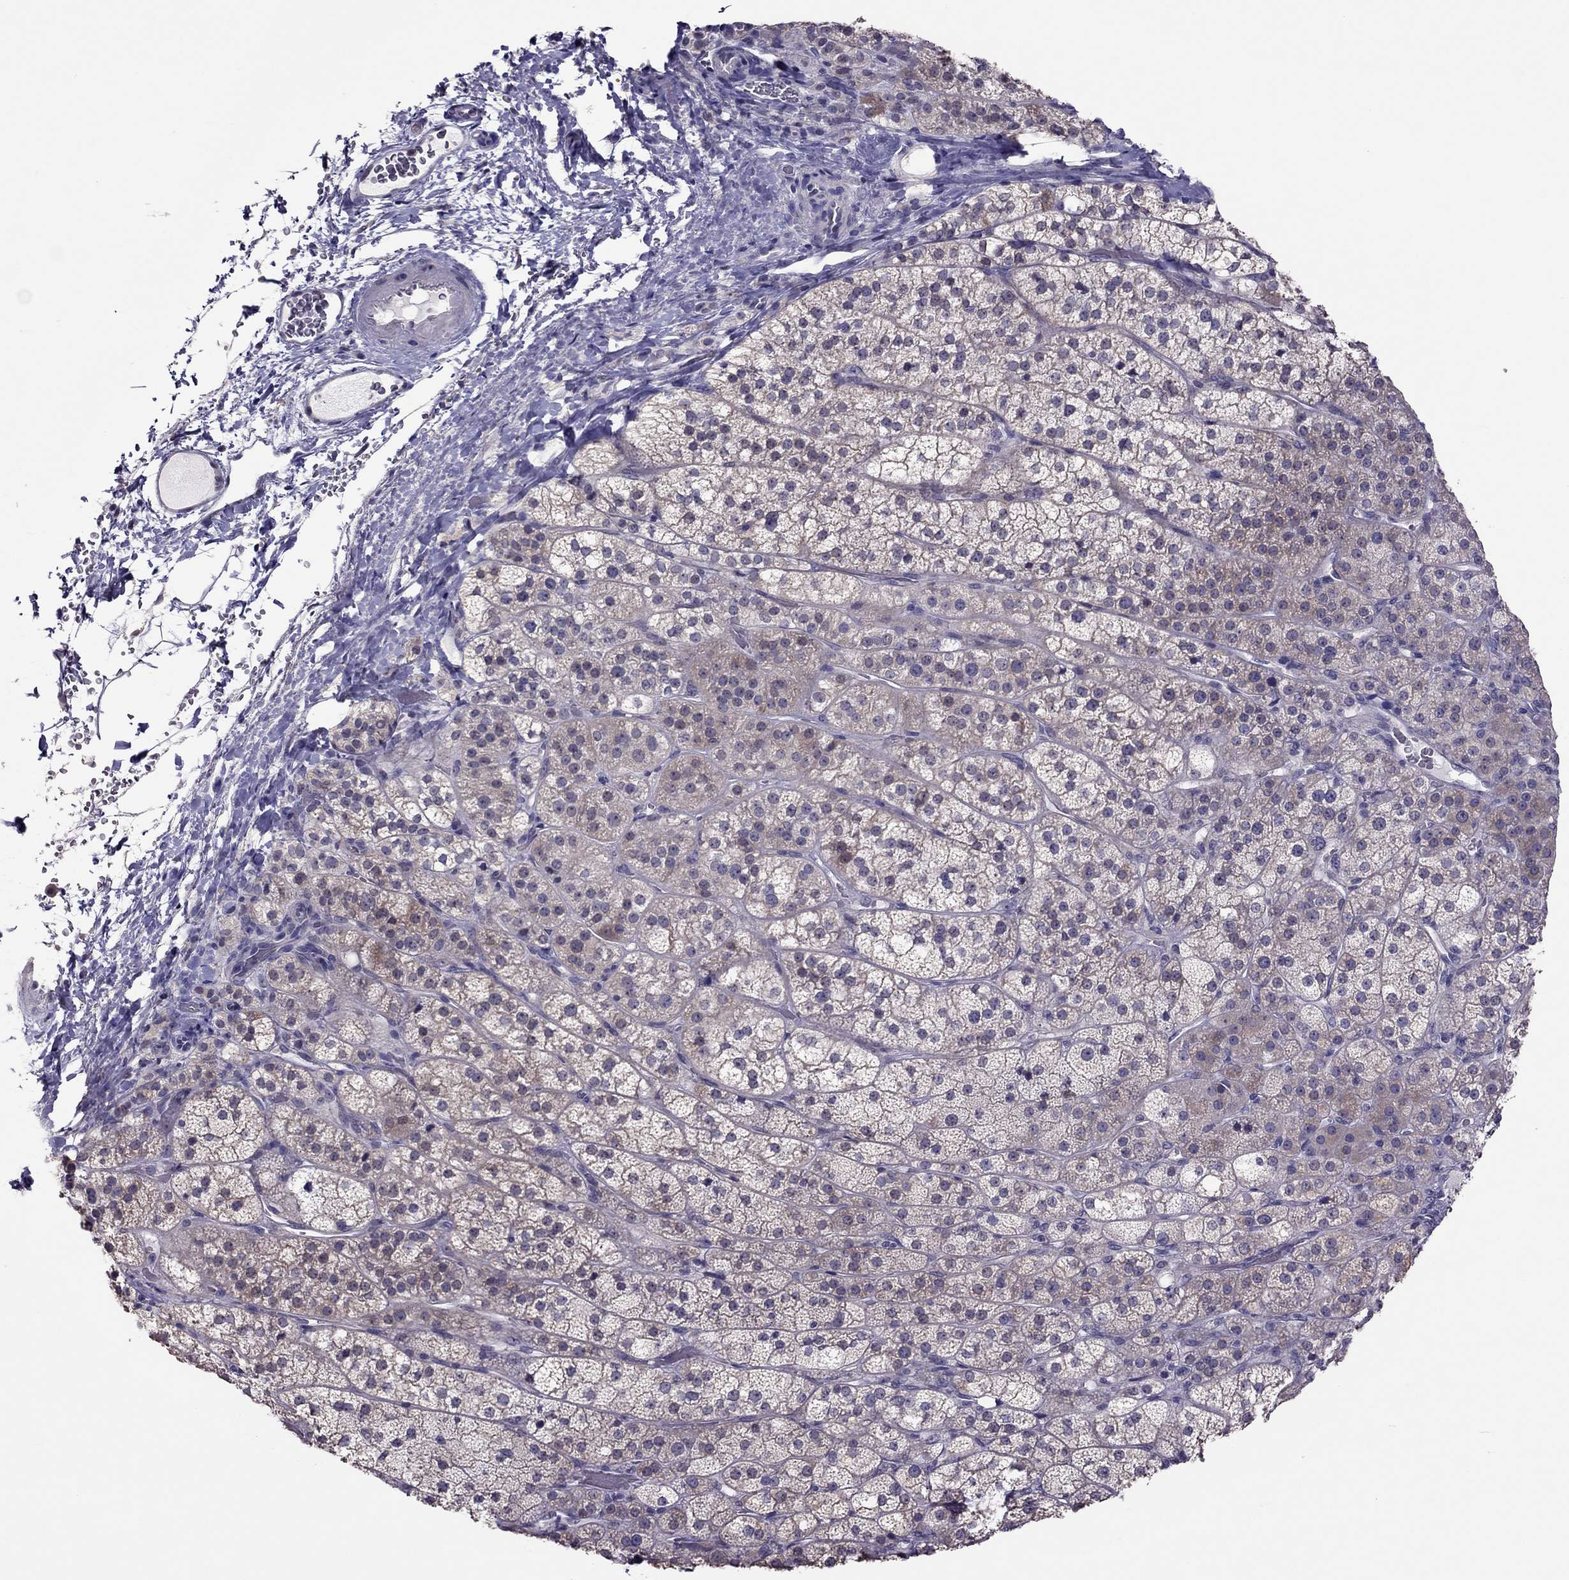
{"staining": {"intensity": "weak", "quantity": "25%-75%", "location": "cytoplasmic/membranous"}, "tissue": "adrenal gland", "cell_type": "Glandular cells", "image_type": "normal", "snomed": [{"axis": "morphology", "description": "Normal tissue, NOS"}, {"axis": "topography", "description": "Adrenal gland"}], "caption": "Immunohistochemistry (IHC) image of benign adrenal gland stained for a protein (brown), which demonstrates low levels of weak cytoplasmic/membranous positivity in approximately 25%-75% of glandular cells.", "gene": "LRRC46", "patient": {"sex": "female", "age": 60}}